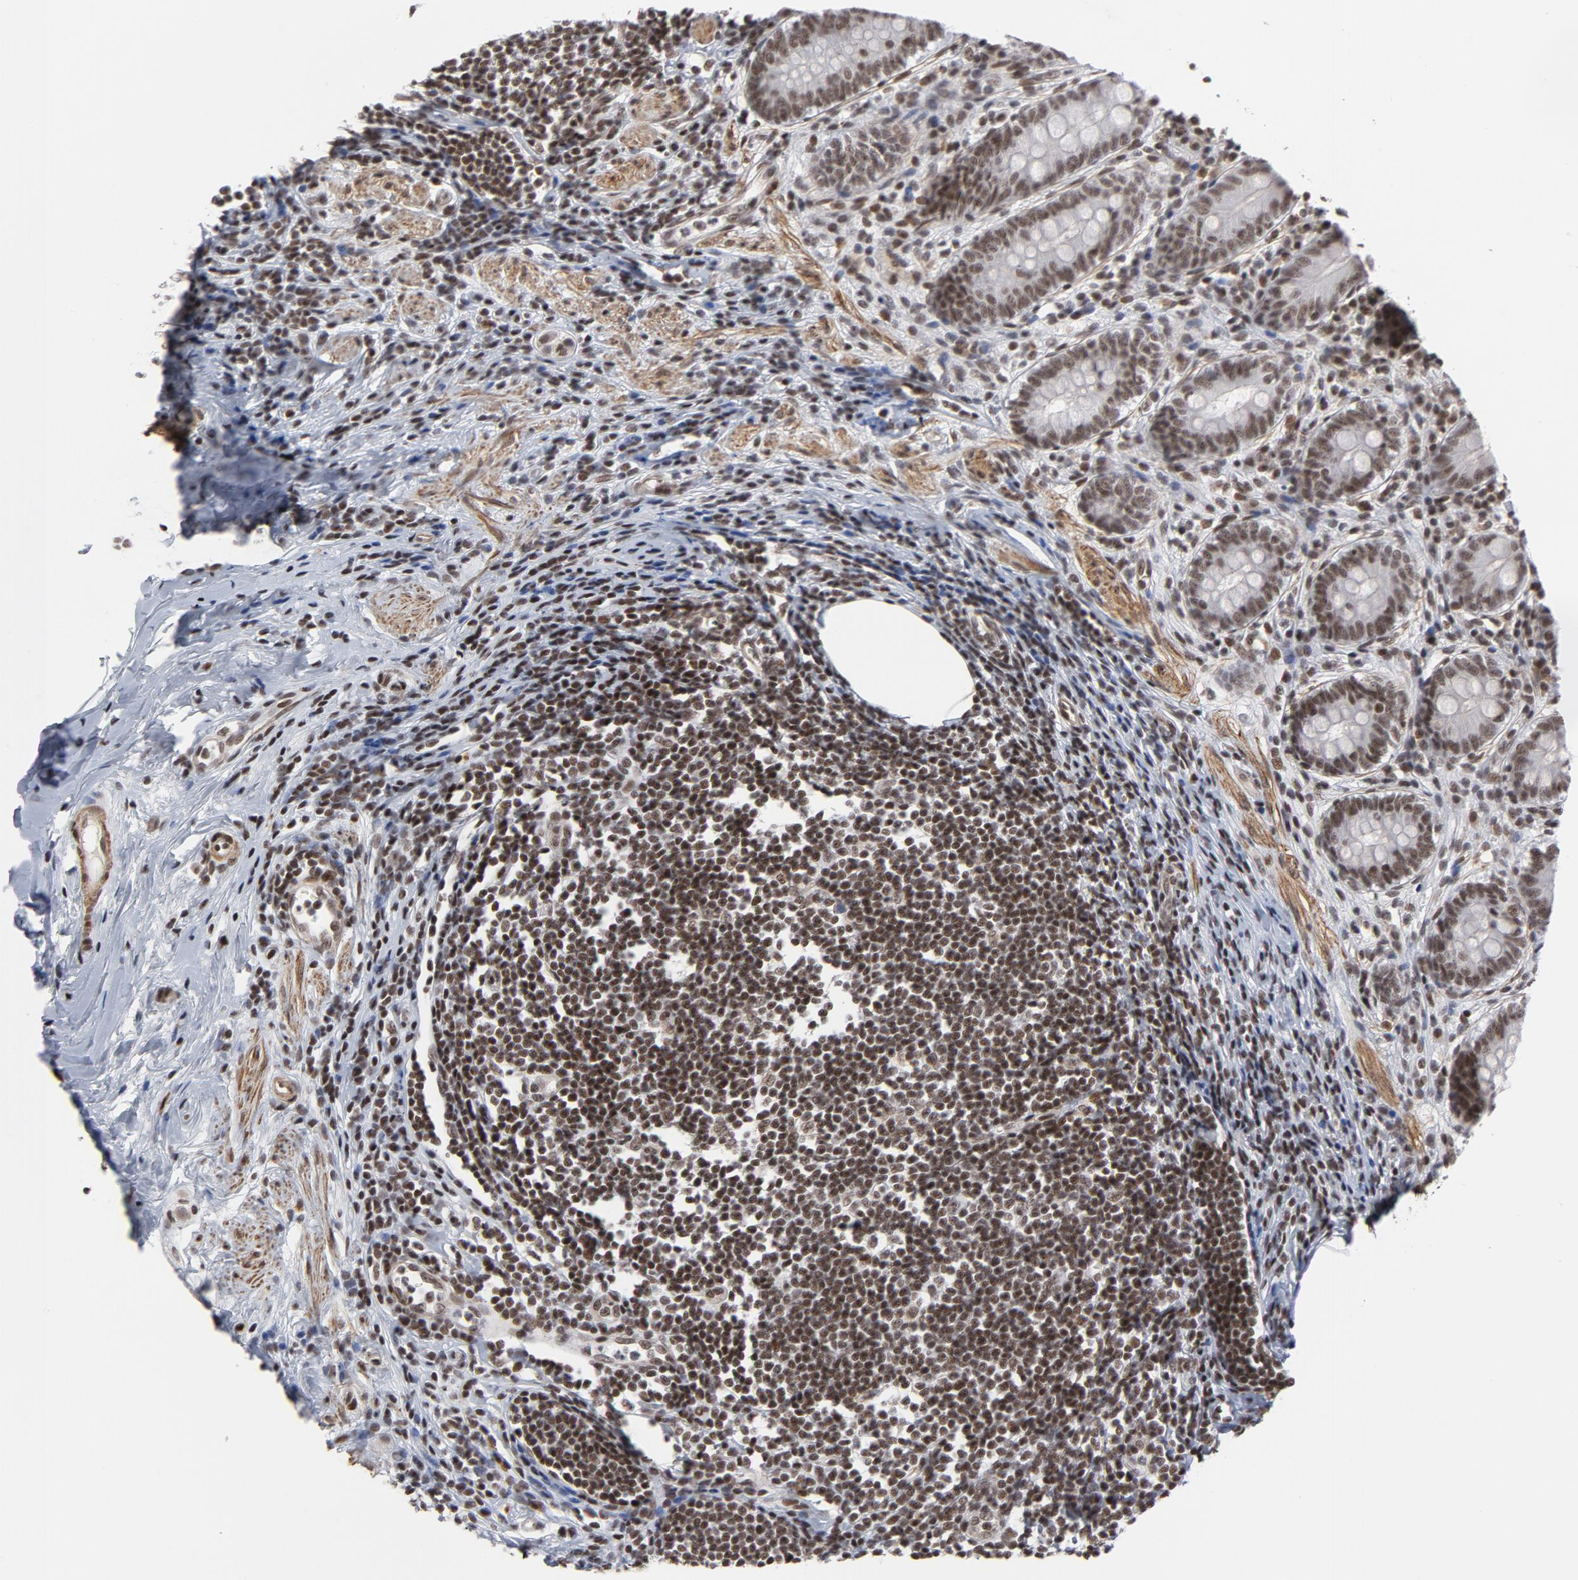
{"staining": {"intensity": "strong", "quantity": ">75%", "location": "nuclear"}, "tissue": "appendix", "cell_type": "Glandular cells", "image_type": "normal", "snomed": [{"axis": "morphology", "description": "Normal tissue, NOS"}, {"axis": "topography", "description": "Appendix"}], "caption": "DAB immunohistochemical staining of unremarkable appendix displays strong nuclear protein expression in approximately >75% of glandular cells.", "gene": "CTCF", "patient": {"sex": "female", "age": 50}}